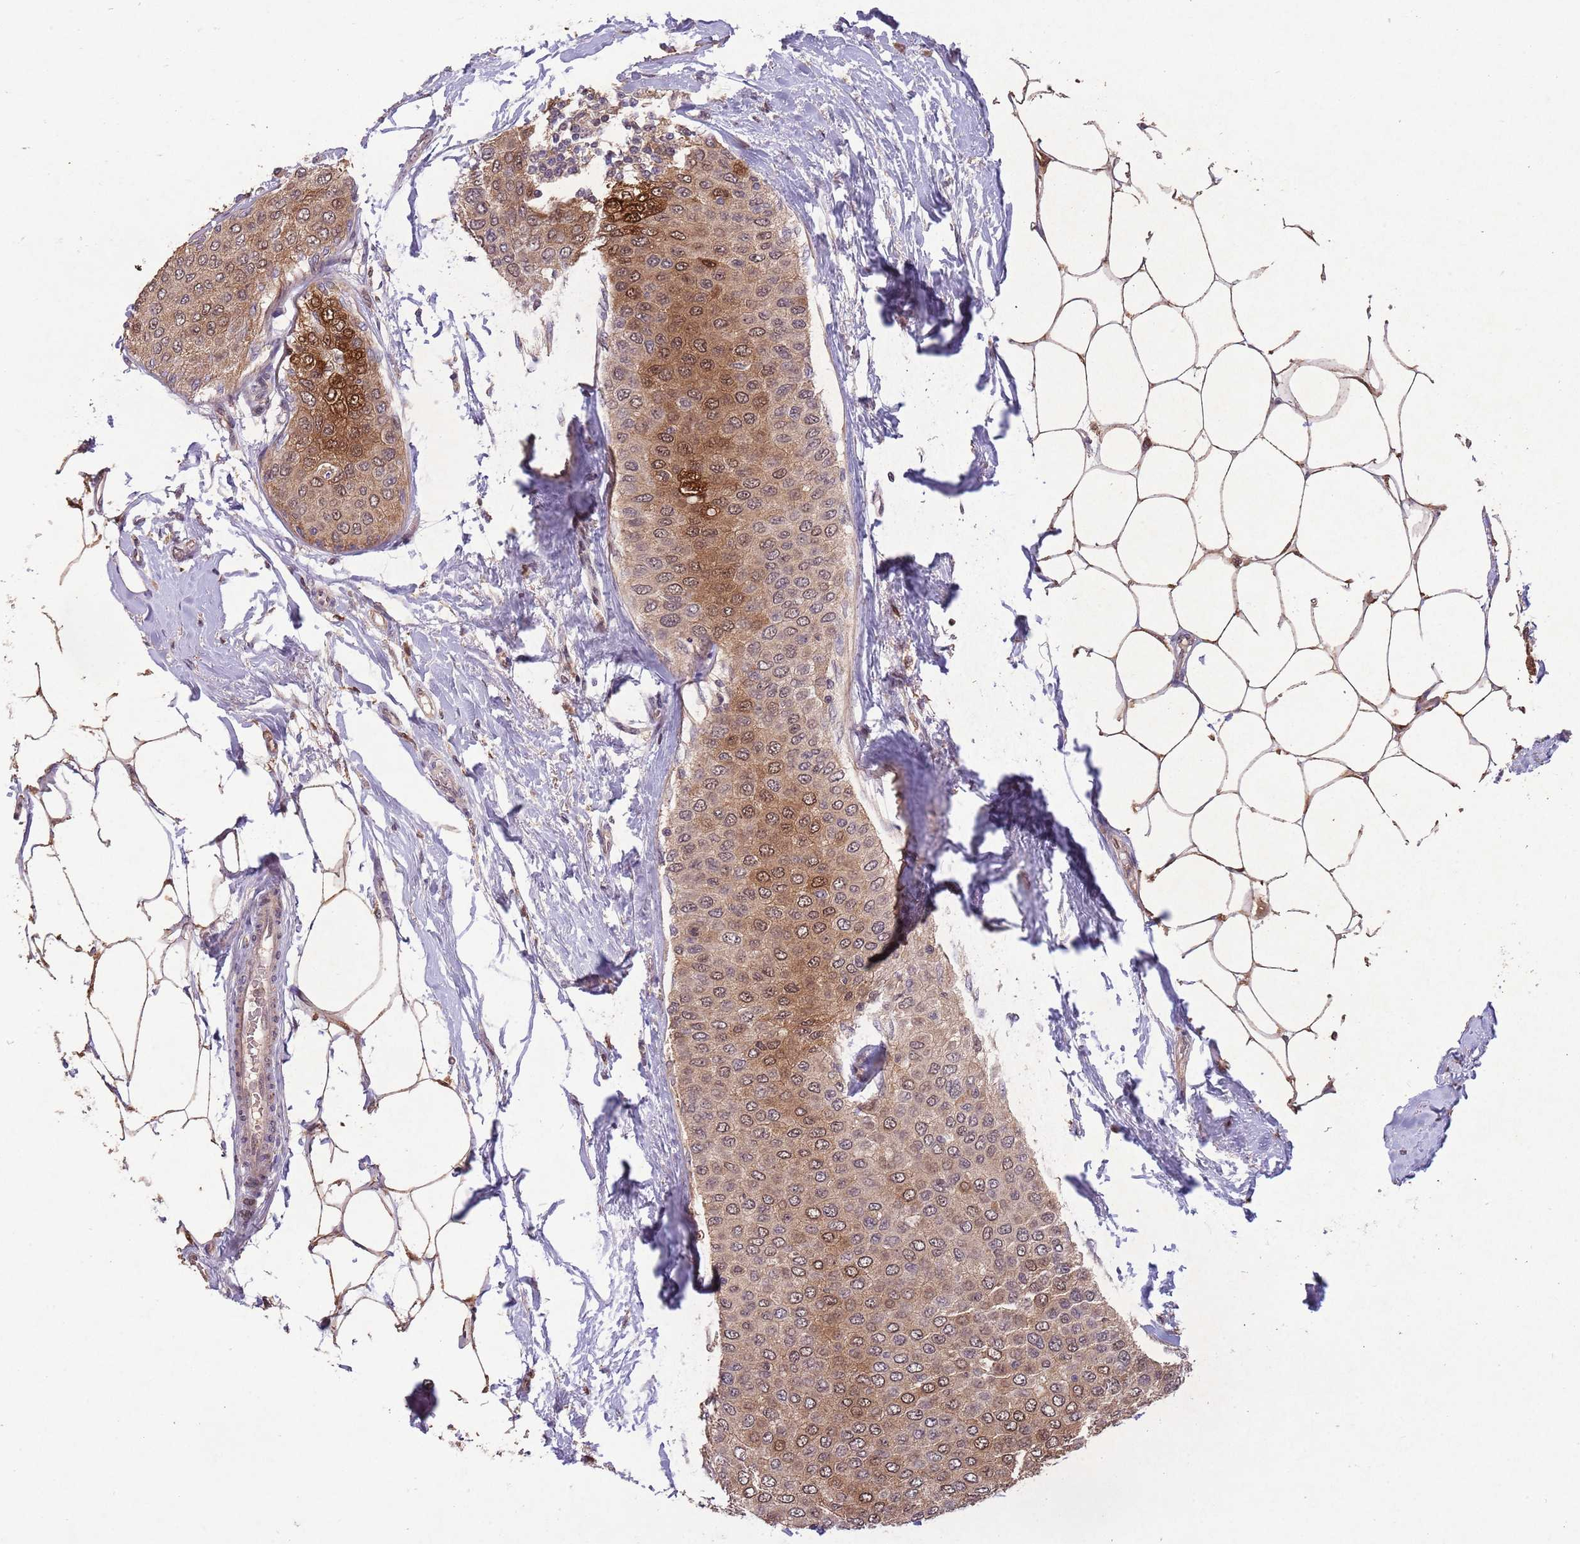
{"staining": {"intensity": "moderate", "quantity": ">75%", "location": "cytoplasmic/membranous,nuclear"}, "tissue": "breast cancer", "cell_type": "Tumor cells", "image_type": "cancer", "snomed": [{"axis": "morphology", "description": "Duct carcinoma"}, {"axis": "topography", "description": "Breast"}], "caption": "Moderate cytoplasmic/membranous and nuclear positivity is identified in approximately >75% of tumor cells in breast cancer (infiltrating ductal carcinoma).", "gene": "ZNF639", "patient": {"sex": "female", "age": 72}}